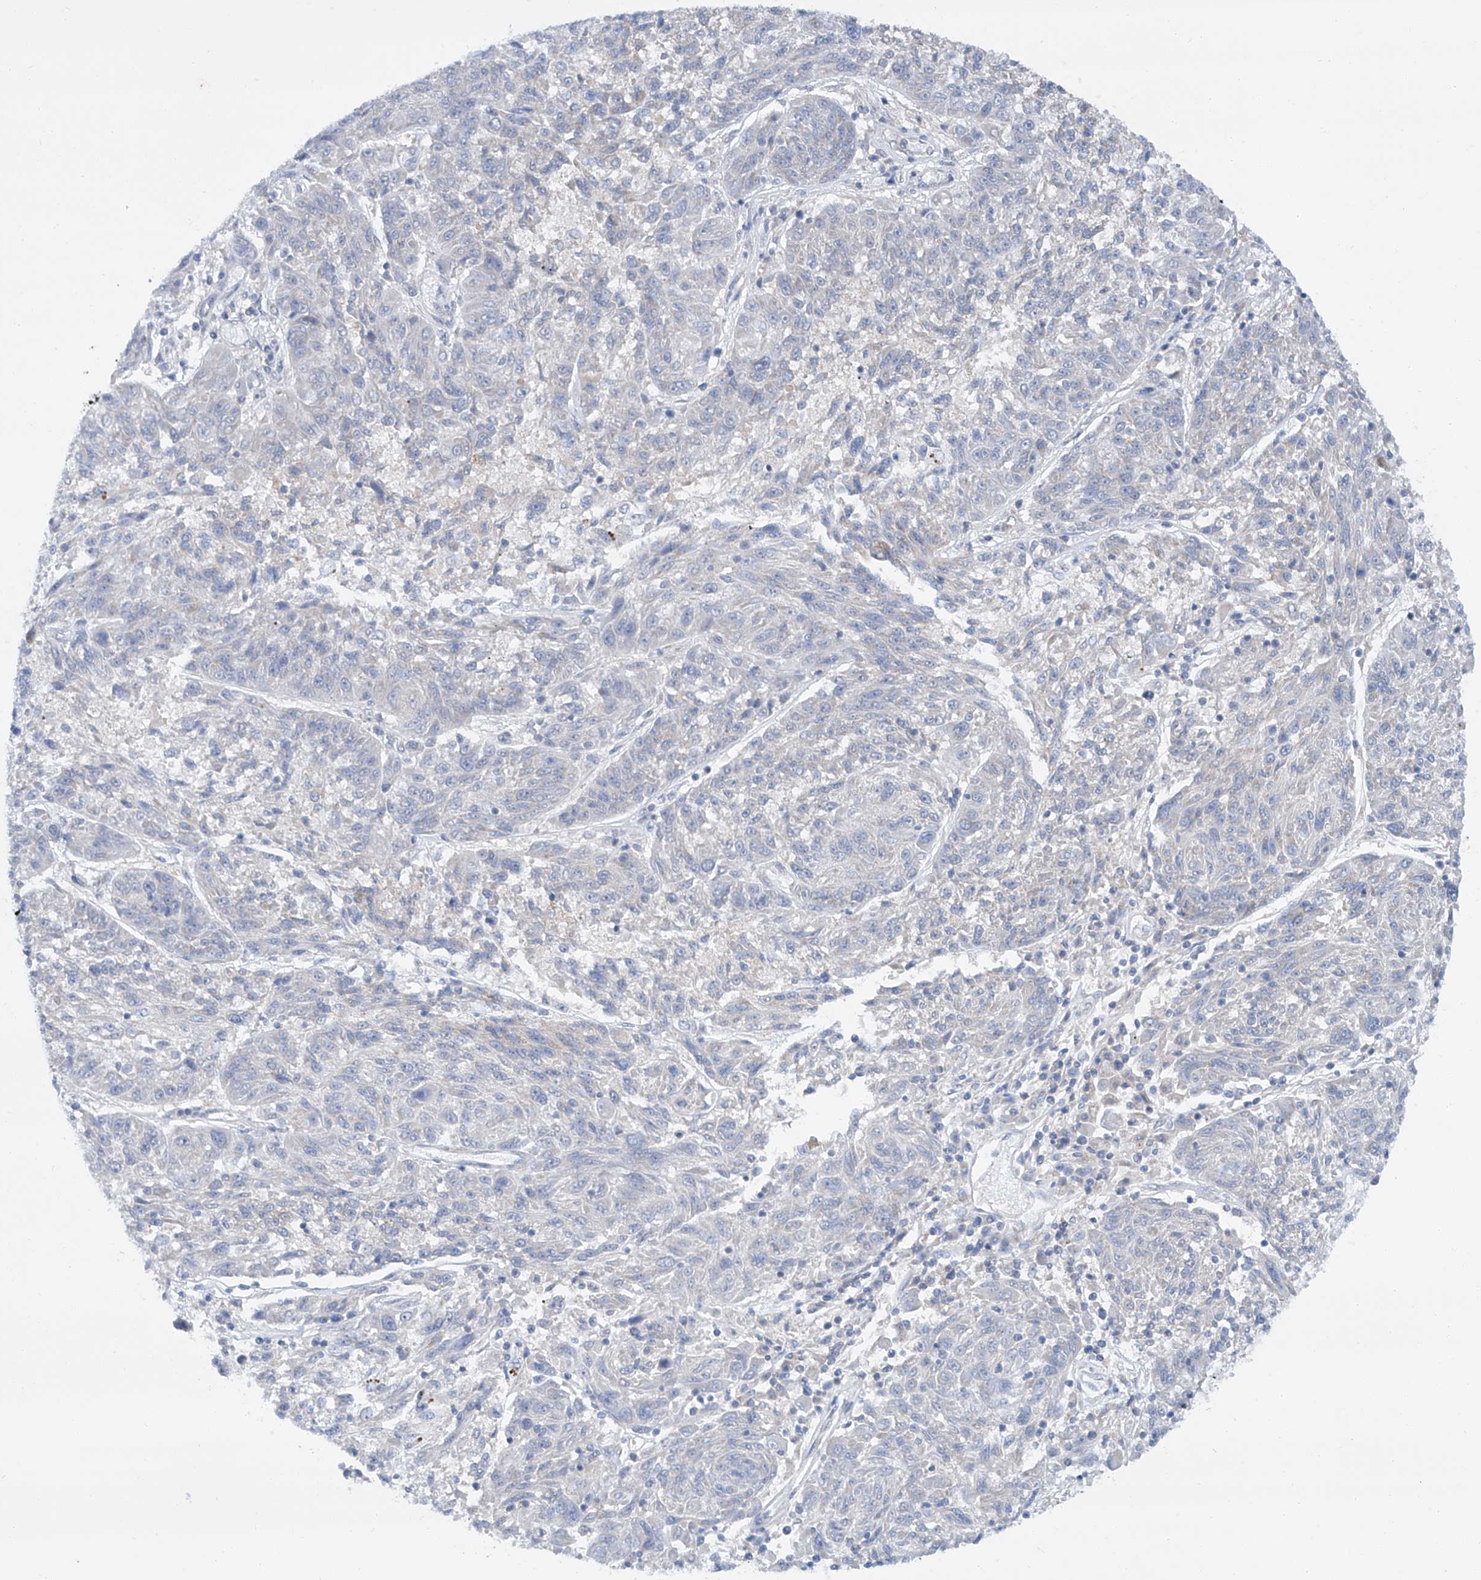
{"staining": {"intensity": "negative", "quantity": "none", "location": "none"}, "tissue": "melanoma", "cell_type": "Tumor cells", "image_type": "cancer", "snomed": [{"axis": "morphology", "description": "Malignant melanoma, NOS"}, {"axis": "topography", "description": "Skin"}], "caption": "Melanoma was stained to show a protein in brown. There is no significant positivity in tumor cells. Brightfield microscopy of immunohistochemistry stained with DAB (brown) and hematoxylin (blue), captured at high magnification.", "gene": "SIX4", "patient": {"sex": "male", "age": 53}}